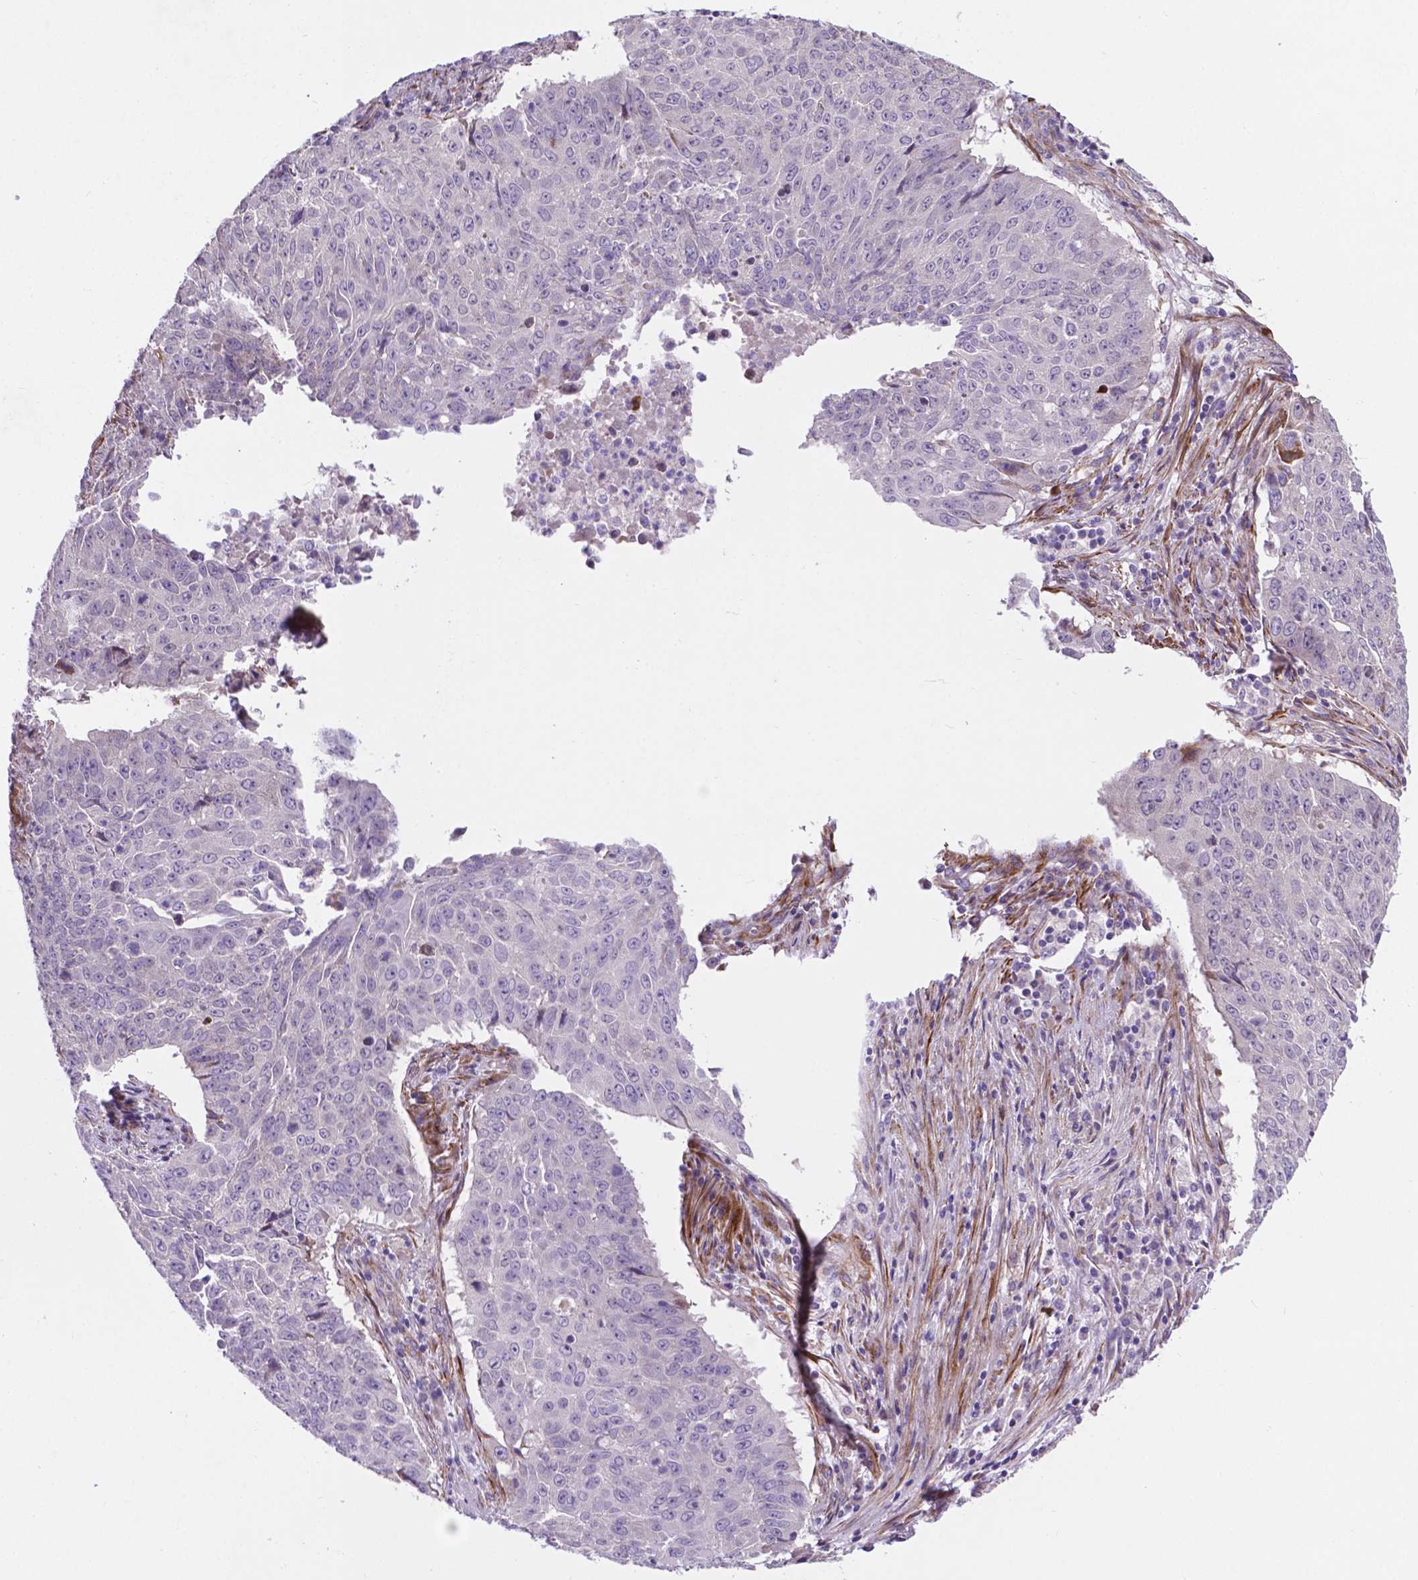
{"staining": {"intensity": "negative", "quantity": "none", "location": "none"}, "tissue": "lung cancer", "cell_type": "Tumor cells", "image_type": "cancer", "snomed": [{"axis": "morphology", "description": "Normal tissue, NOS"}, {"axis": "morphology", "description": "Squamous cell carcinoma, NOS"}, {"axis": "topography", "description": "Bronchus"}, {"axis": "topography", "description": "Lung"}], "caption": "Tumor cells show no significant positivity in lung squamous cell carcinoma.", "gene": "PFKFB4", "patient": {"sex": "male", "age": 64}}